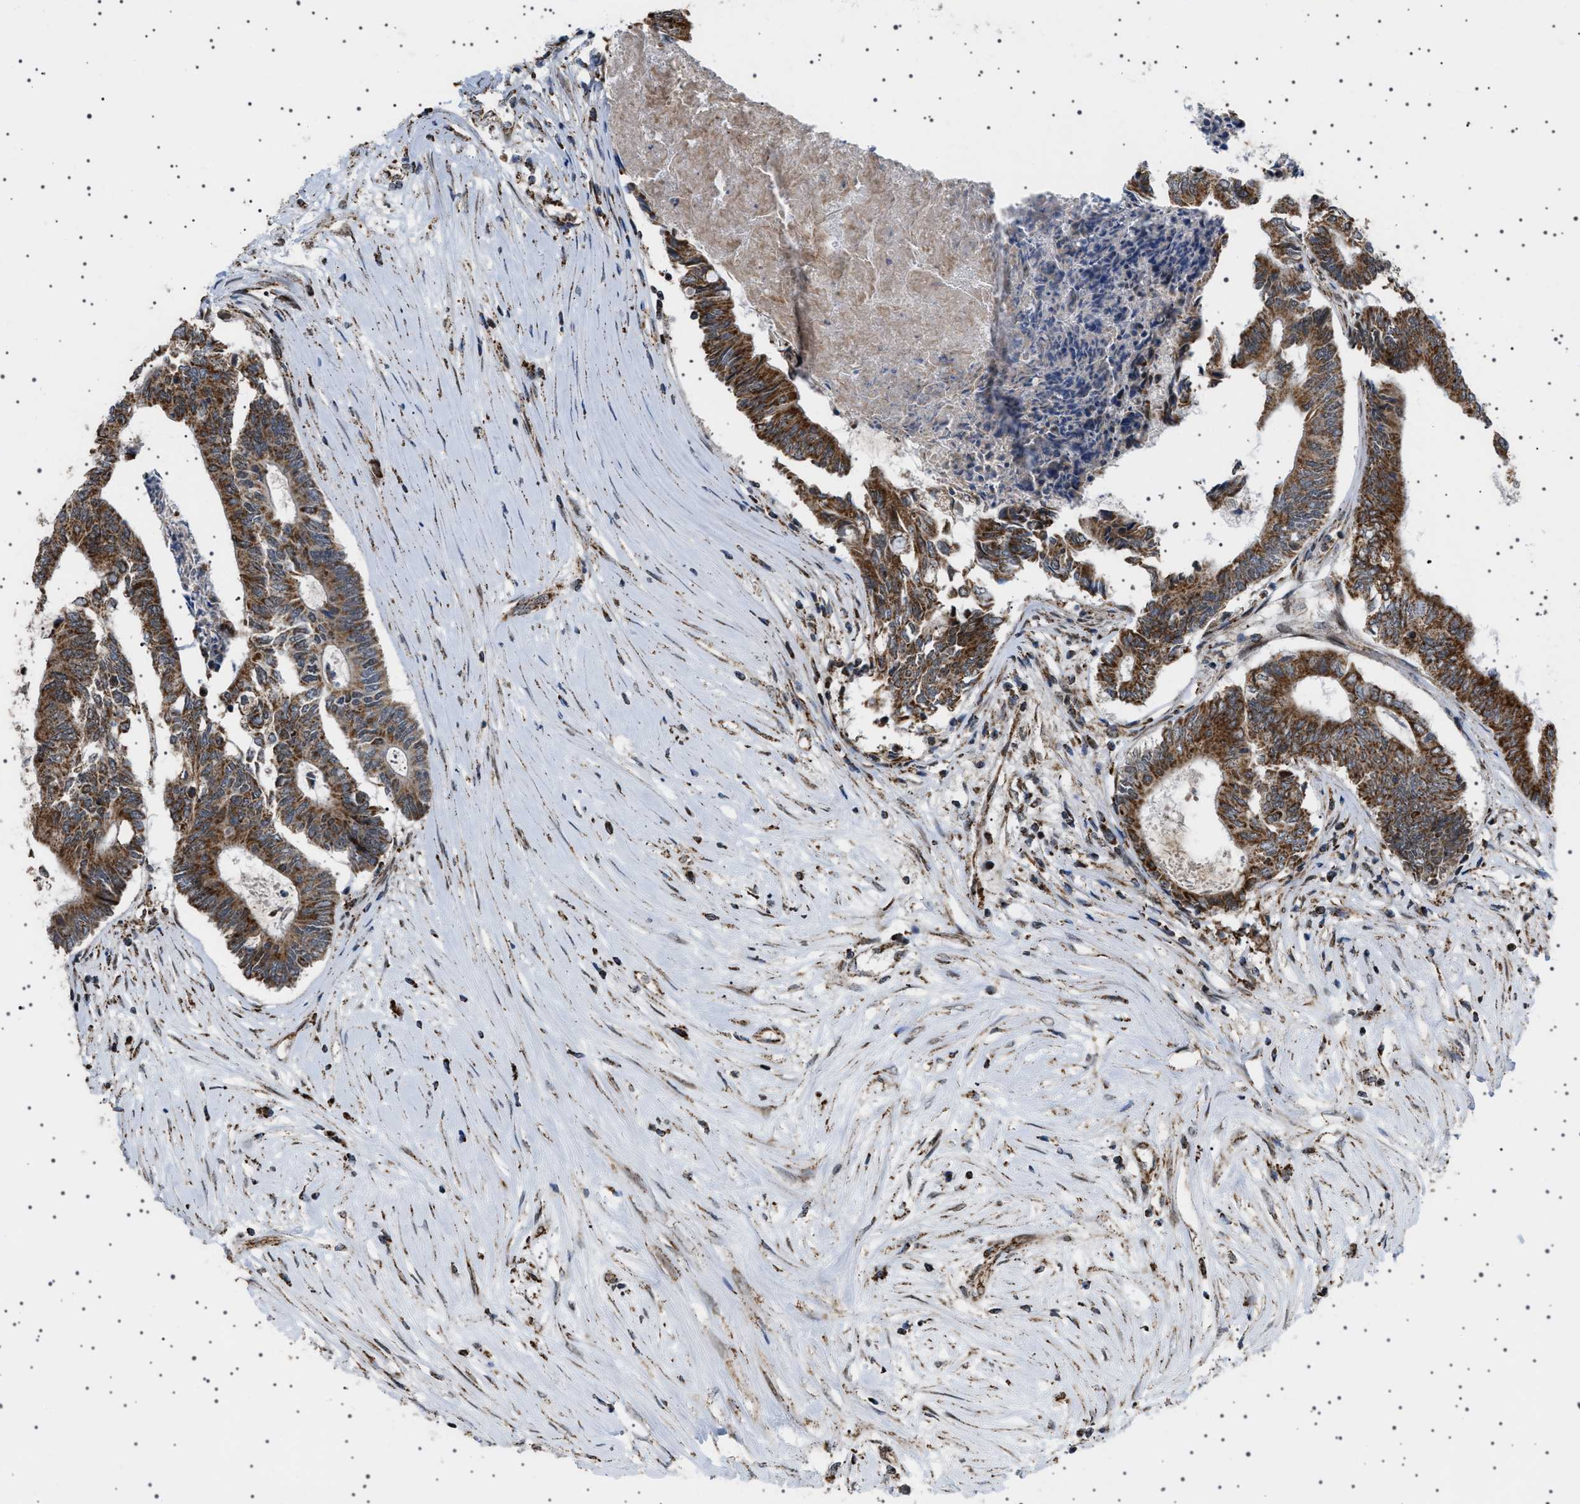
{"staining": {"intensity": "strong", "quantity": ">75%", "location": "cytoplasmic/membranous"}, "tissue": "colorectal cancer", "cell_type": "Tumor cells", "image_type": "cancer", "snomed": [{"axis": "morphology", "description": "Adenocarcinoma, NOS"}, {"axis": "topography", "description": "Rectum"}], "caption": "The immunohistochemical stain shows strong cytoplasmic/membranous staining in tumor cells of colorectal cancer tissue.", "gene": "MELK", "patient": {"sex": "male", "age": 63}}